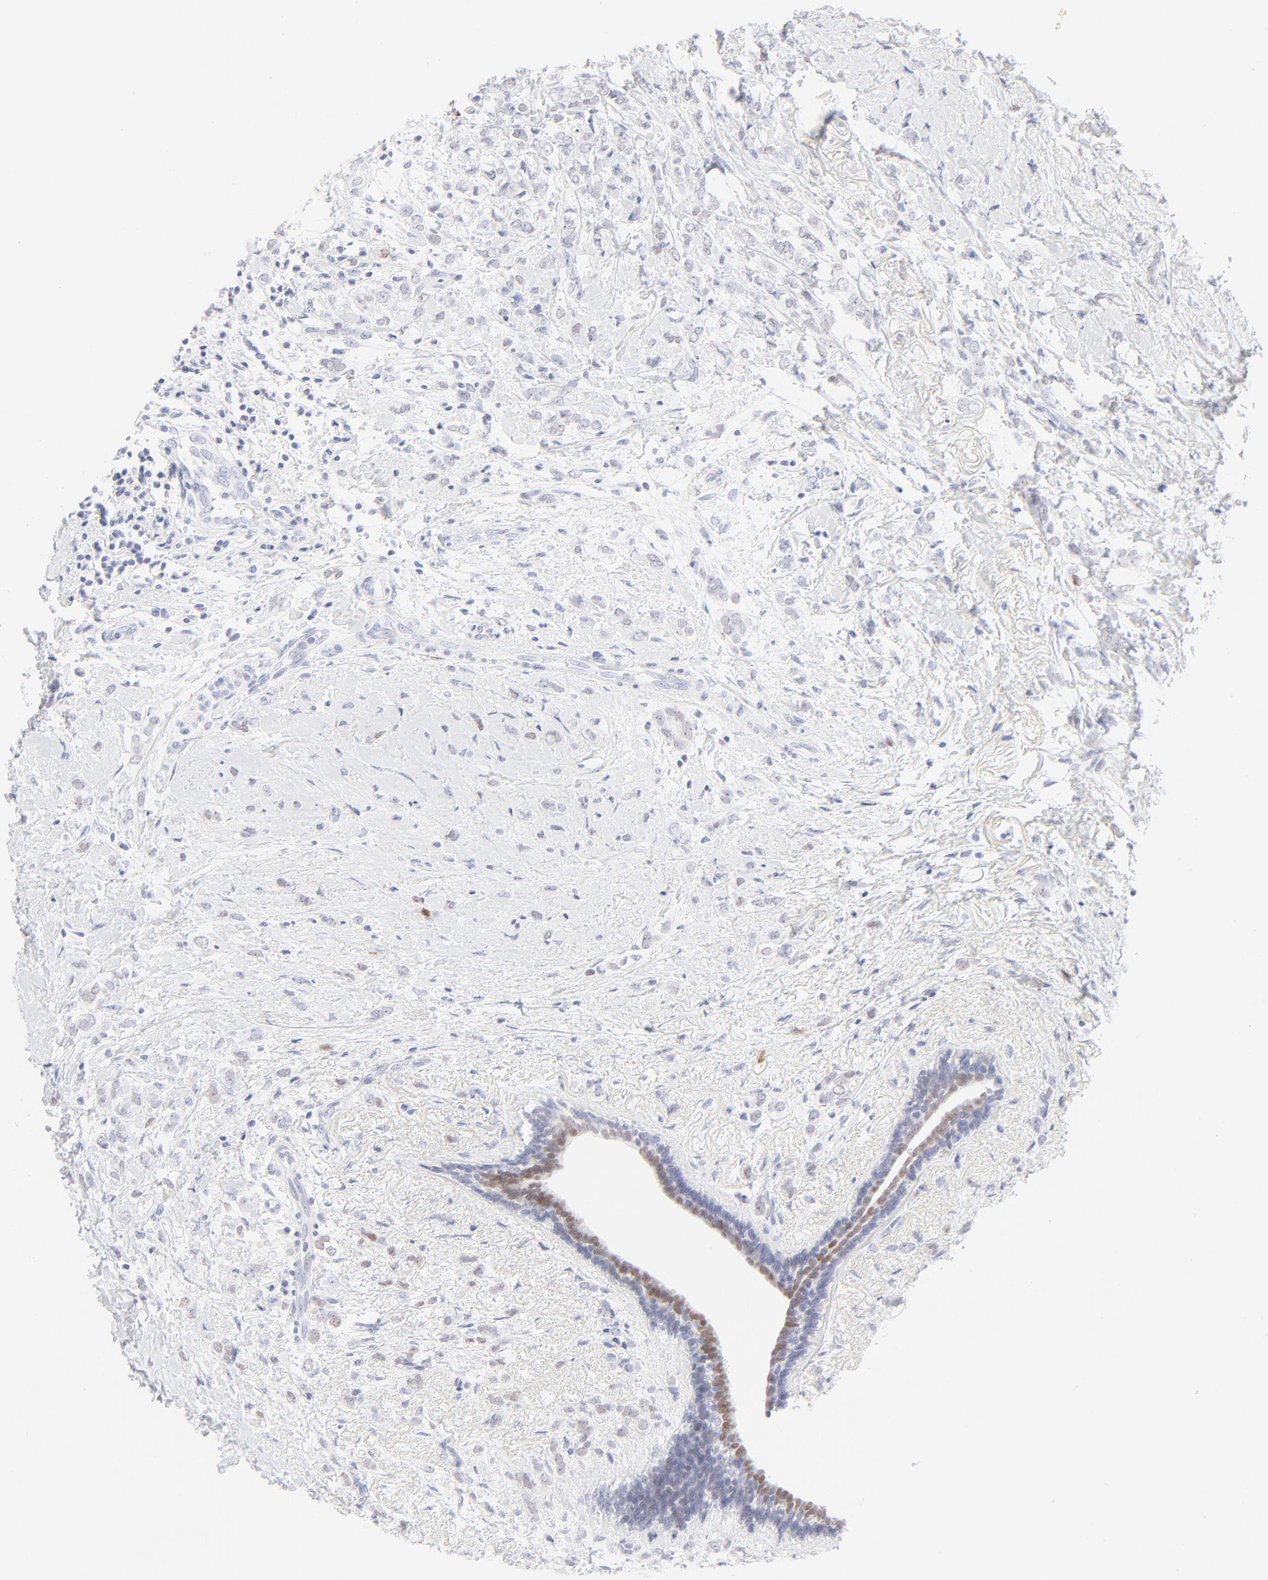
{"staining": {"intensity": "weak", "quantity": "<25%", "location": "nuclear"}, "tissue": "breast cancer", "cell_type": "Tumor cells", "image_type": "cancer", "snomed": [{"axis": "morphology", "description": "Normal tissue, NOS"}, {"axis": "morphology", "description": "Lobular carcinoma"}, {"axis": "topography", "description": "Breast"}], "caption": "Histopathology image shows no significant protein staining in tumor cells of lobular carcinoma (breast).", "gene": "ELF3", "patient": {"sex": "female", "age": 47}}